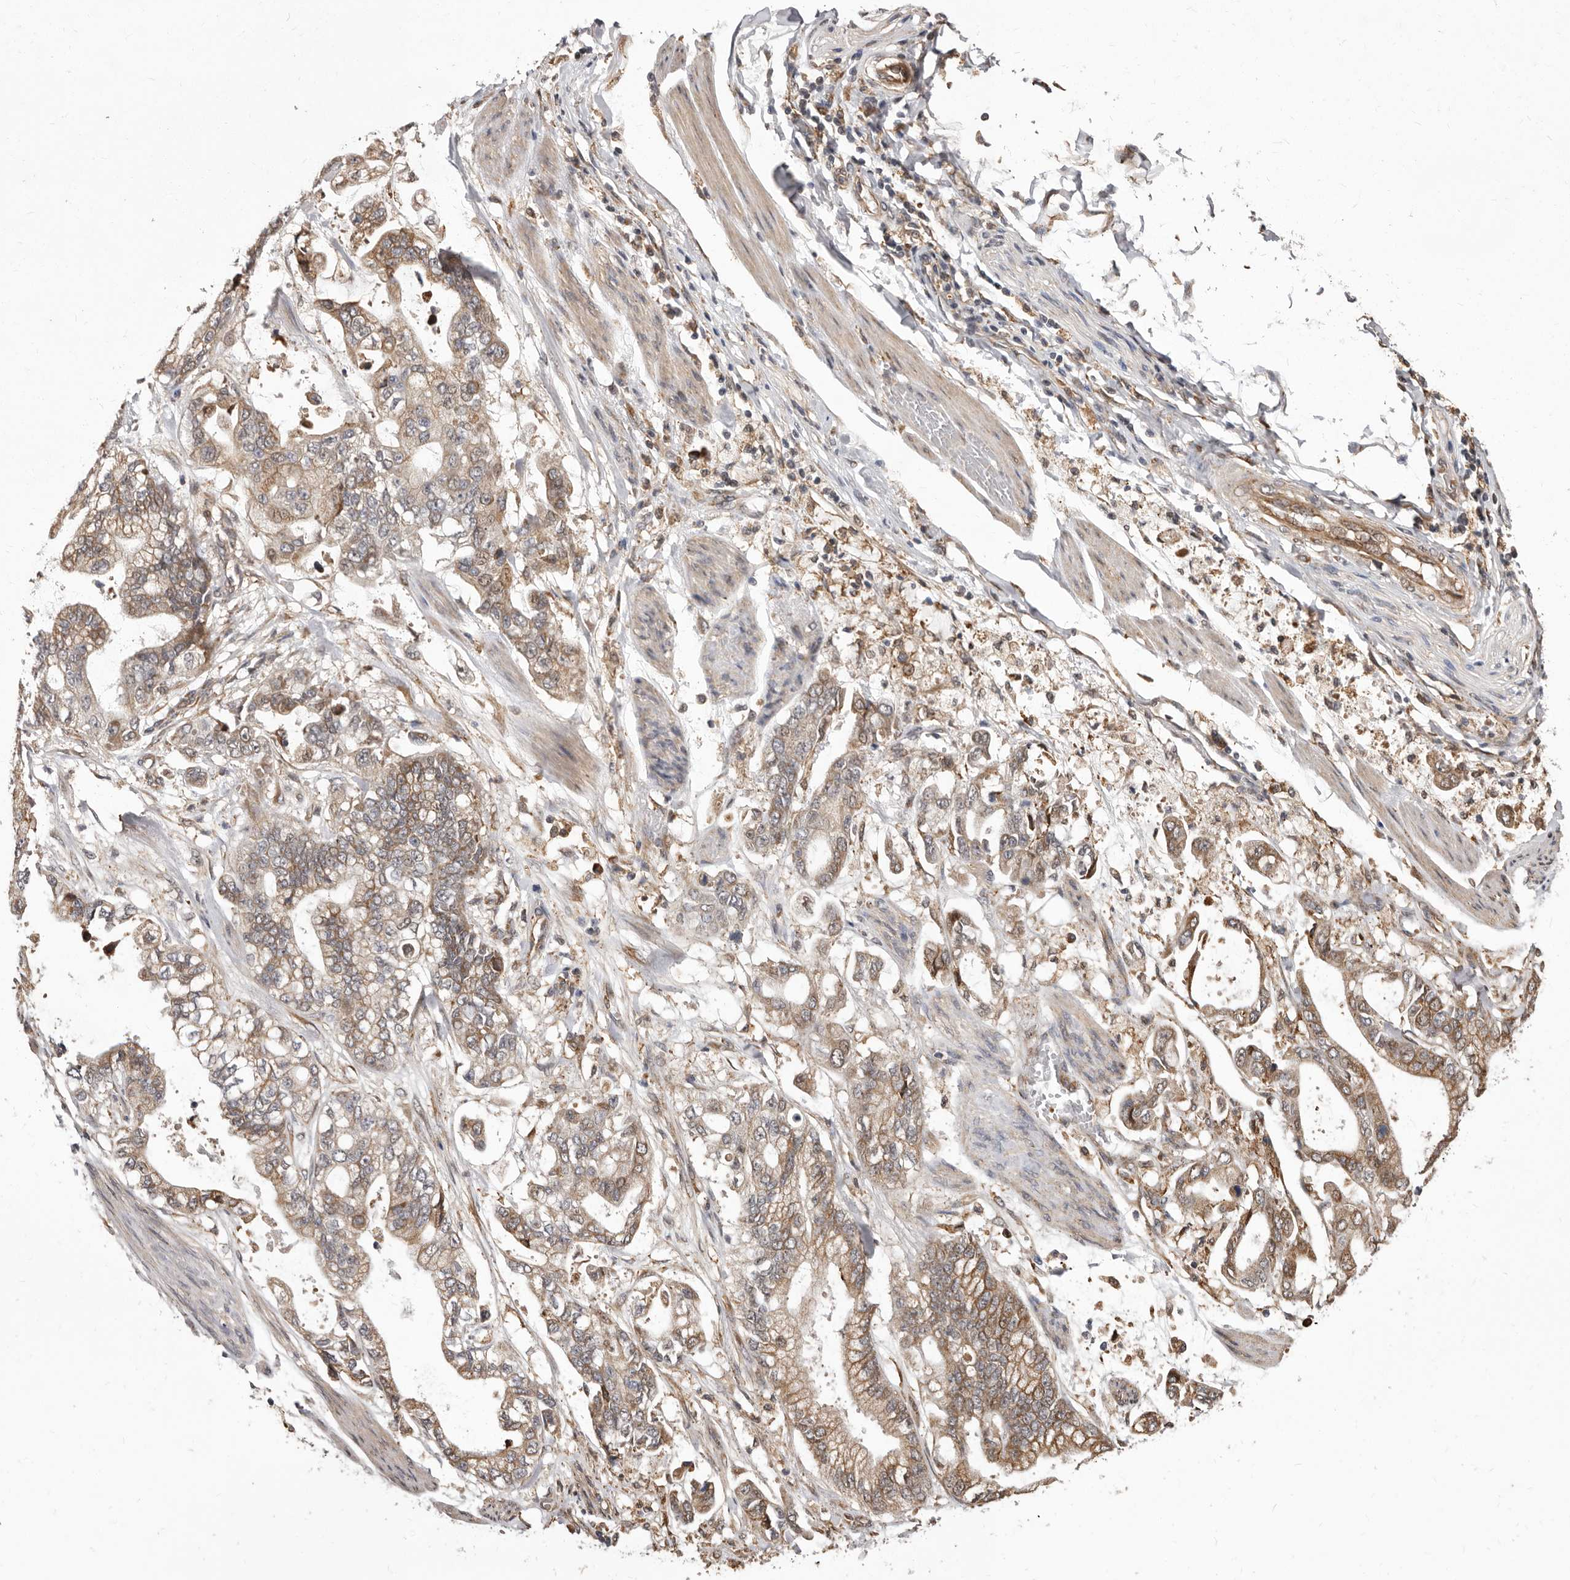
{"staining": {"intensity": "moderate", "quantity": "25%-75%", "location": "cytoplasmic/membranous"}, "tissue": "stomach cancer", "cell_type": "Tumor cells", "image_type": "cancer", "snomed": [{"axis": "morphology", "description": "Normal tissue, NOS"}, {"axis": "morphology", "description": "Adenocarcinoma, NOS"}, {"axis": "topography", "description": "Stomach"}], "caption": "Protein expression analysis of human stomach cancer (adenocarcinoma) reveals moderate cytoplasmic/membranous expression in about 25%-75% of tumor cells. The protein is shown in brown color, while the nuclei are stained blue.", "gene": "RRM2B", "patient": {"sex": "male", "age": 62}}